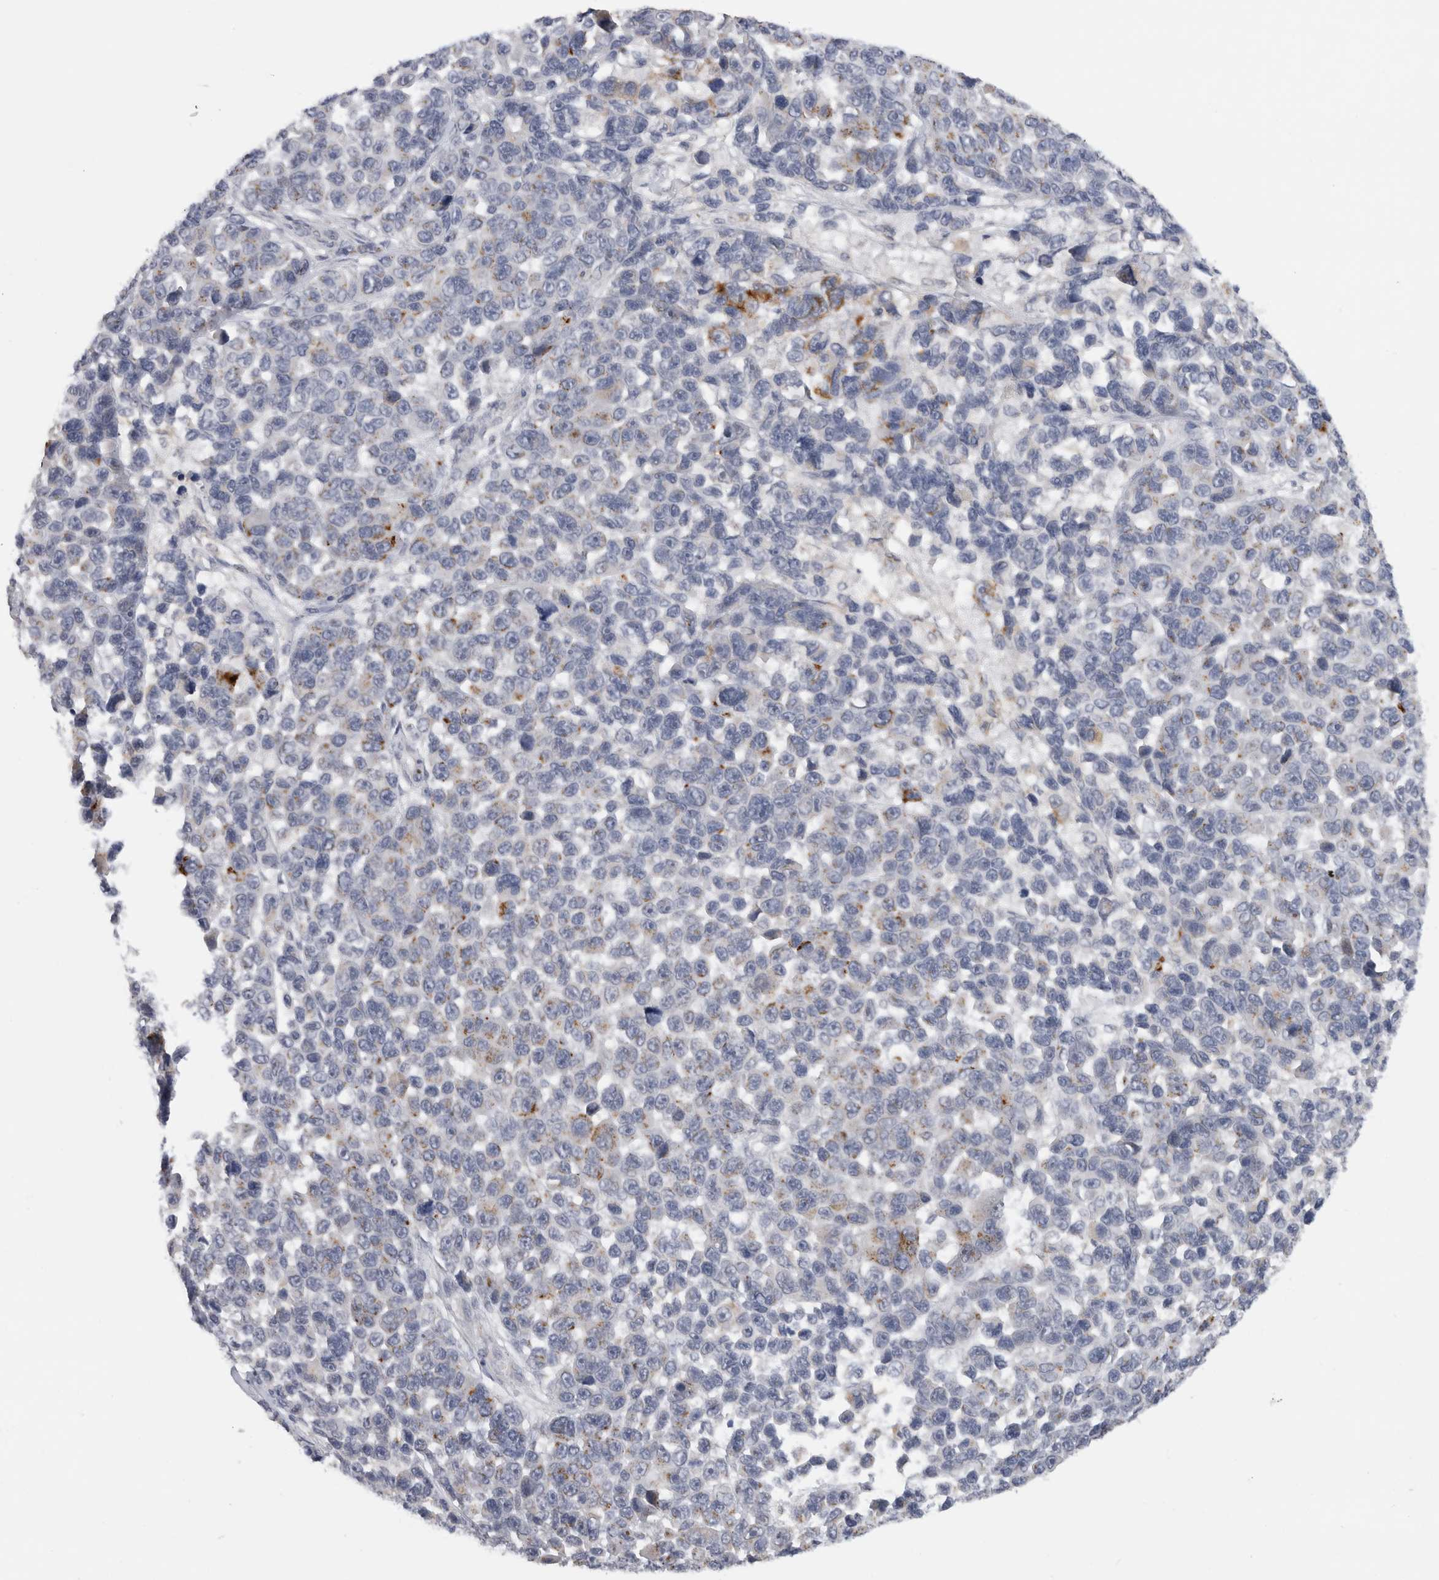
{"staining": {"intensity": "strong", "quantity": "<25%", "location": "cytoplasmic/membranous"}, "tissue": "melanoma", "cell_type": "Tumor cells", "image_type": "cancer", "snomed": [{"axis": "morphology", "description": "Malignant melanoma, NOS"}, {"axis": "topography", "description": "Skin"}], "caption": "Immunohistochemistry (IHC) staining of melanoma, which reveals medium levels of strong cytoplasmic/membranous staining in about <25% of tumor cells indicating strong cytoplasmic/membranous protein expression. The staining was performed using DAB (3,3'-diaminobenzidine) (brown) for protein detection and nuclei were counterstained in hematoxylin (blue).", "gene": "MGAT1", "patient": {"sex": "male", "age": 53}}